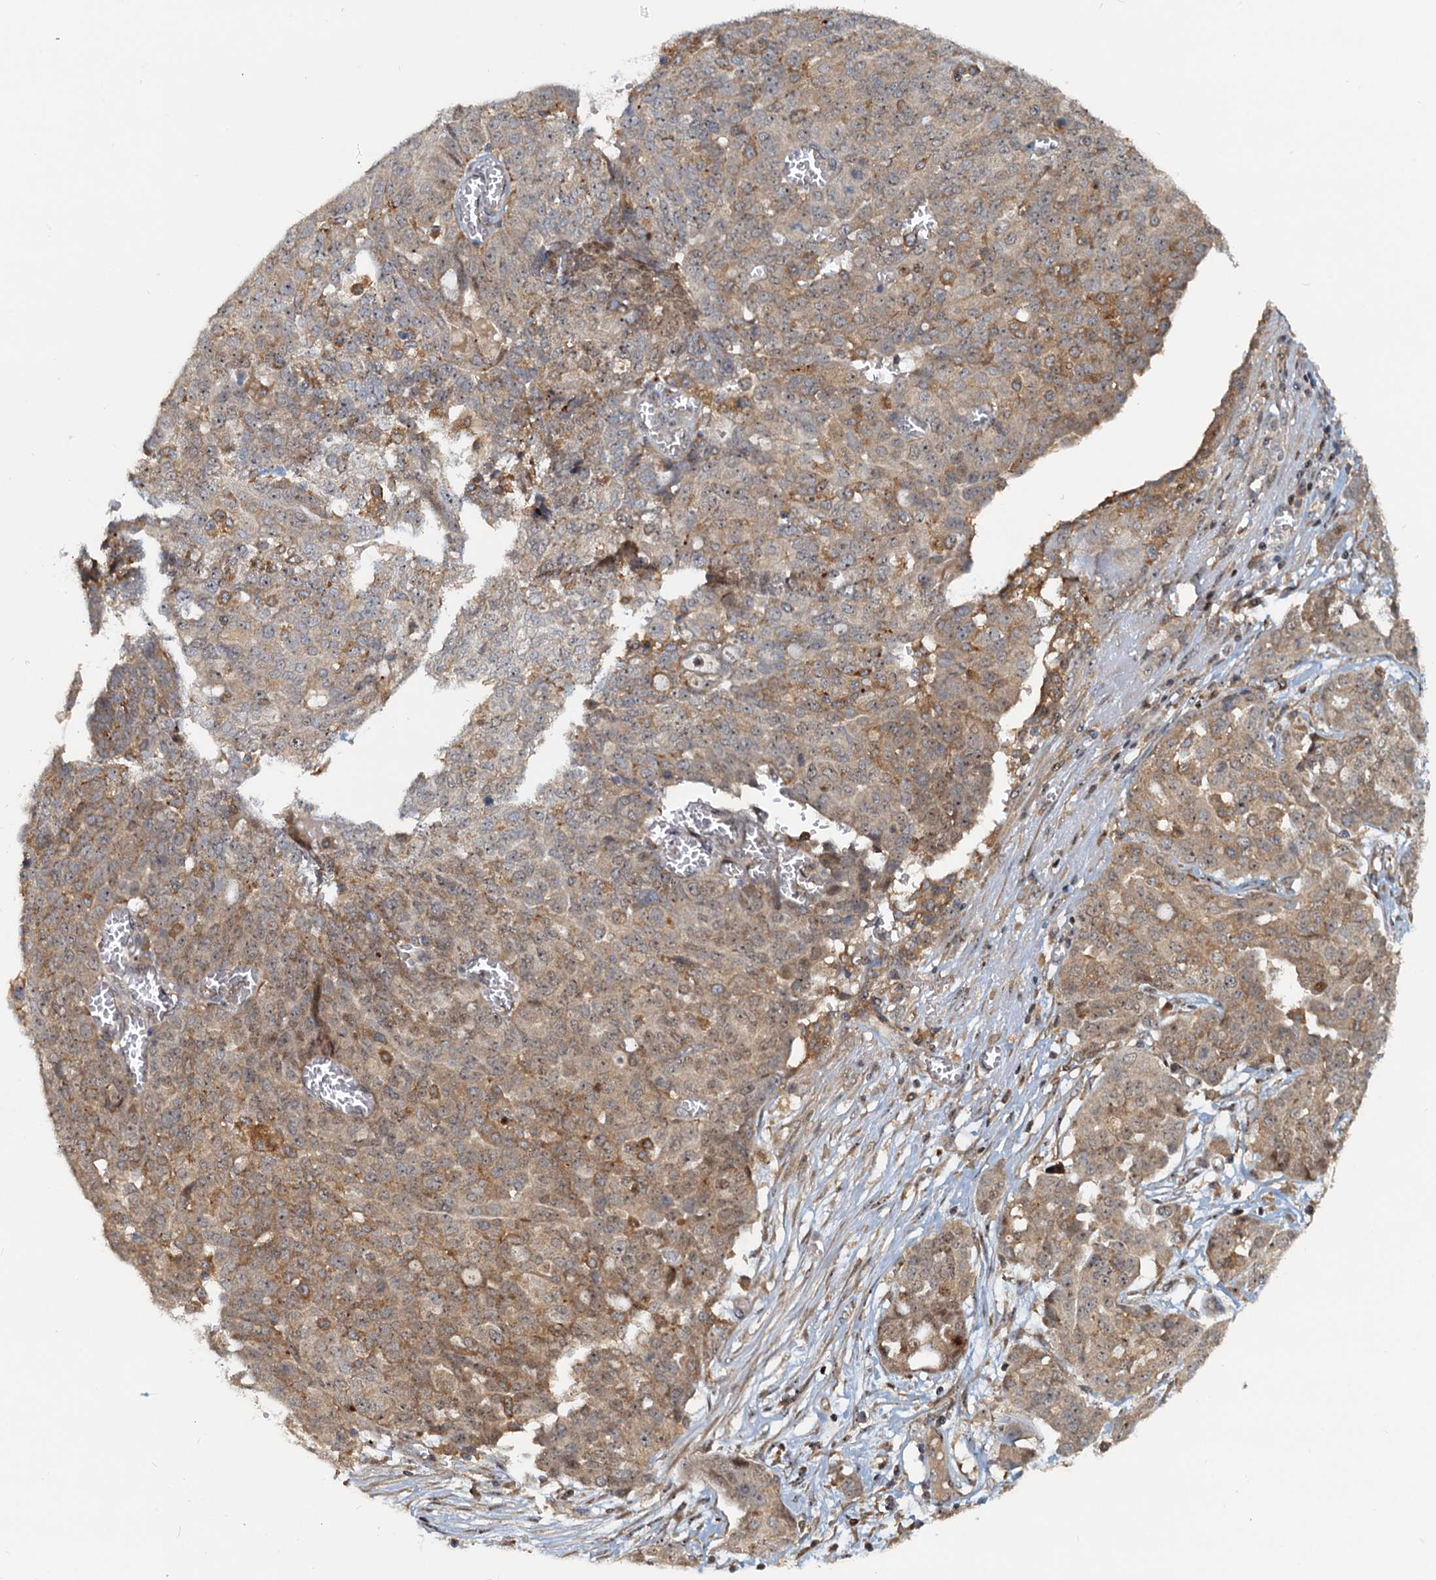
{"staining": {"intensity": "weak", "quantity": ">75%", "location": "cytoplasmic/membranous"}, "tissue": "ovarian cancer", "cell_type": "Tumor cells", "image_type": "cancer", "snomed": [{"axis": "morphology", "description": "Cystadenocarcinoma, serous, NOS"}, {"axis": "topography", "description": "Soft tissue"}, {"axis": "topography", "description": "Ovary"}], "caption": "Immunohistochemistry (IHC) histopathology image of ovarian cancer stained for a protein (brown), which demonstrates low levels of weak cytoplasmic/membranous staining in about >75% of tumor cells.", "gene": "TOLLIP", "patient": {"sex": "female", "age": 57}}